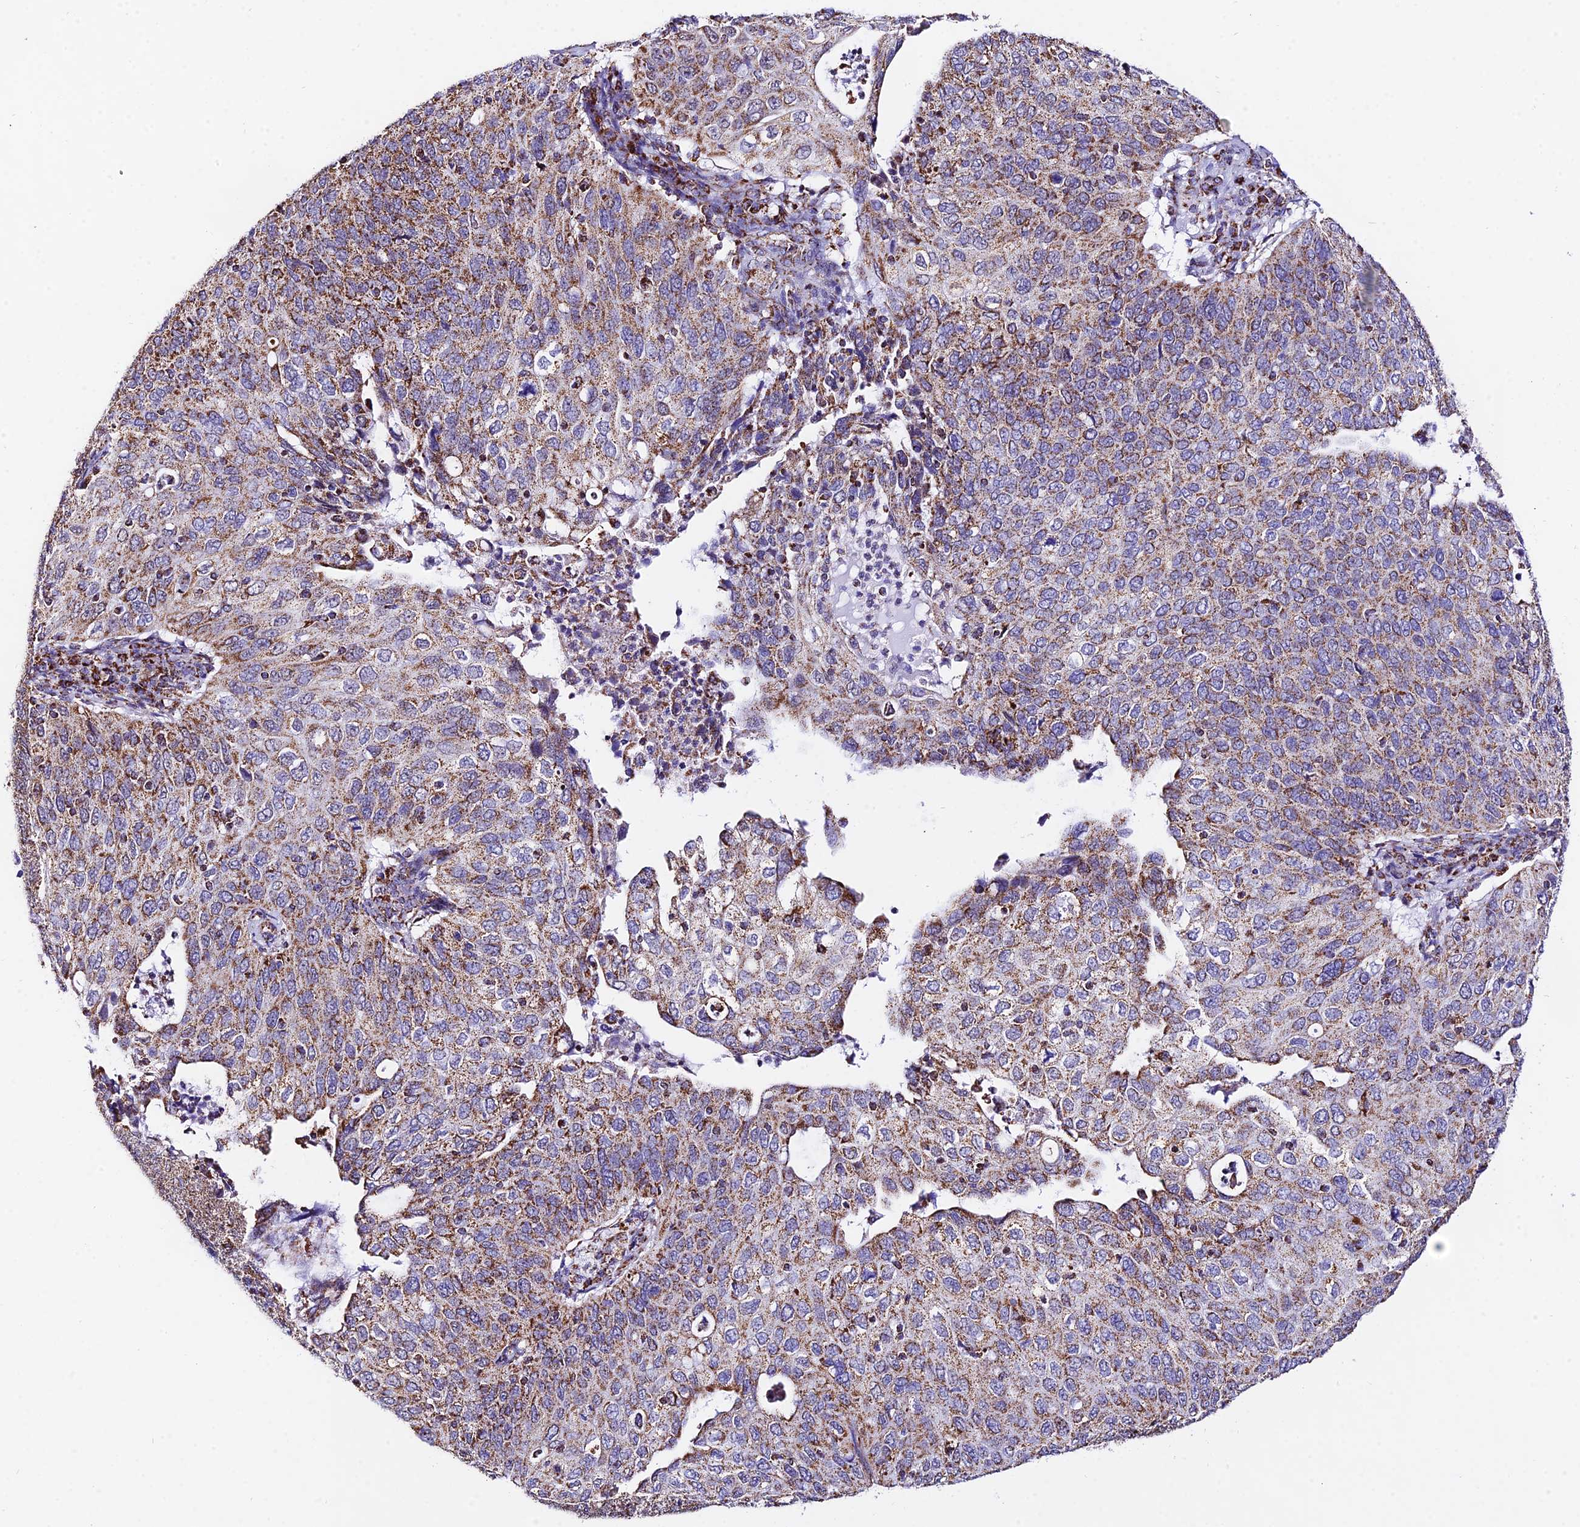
{"staining": {"intensity": "moderate", "quantity": ">75%", "location": "cytoplasmic/membranous"}, "tissue": "cervical cancer", "cell_type": "Tumor cells", "image_type": "cancer", "snomed": [{"axis": "morphology", "description": "Squamous cell carcinoma, NOS"}, {"axis": "topography", "description": "Cervix"}], "caption": "An immunohistochemistry (IHC) histopathology image of tumor tissue is shown. Protein staining in brown shows moderate cytoplasmic/membranous positivity in cervical squamous cell carcinoma within tumor cells.", "gene": "ATP5PD", "patient": {"sex": "female", "age": 36}}